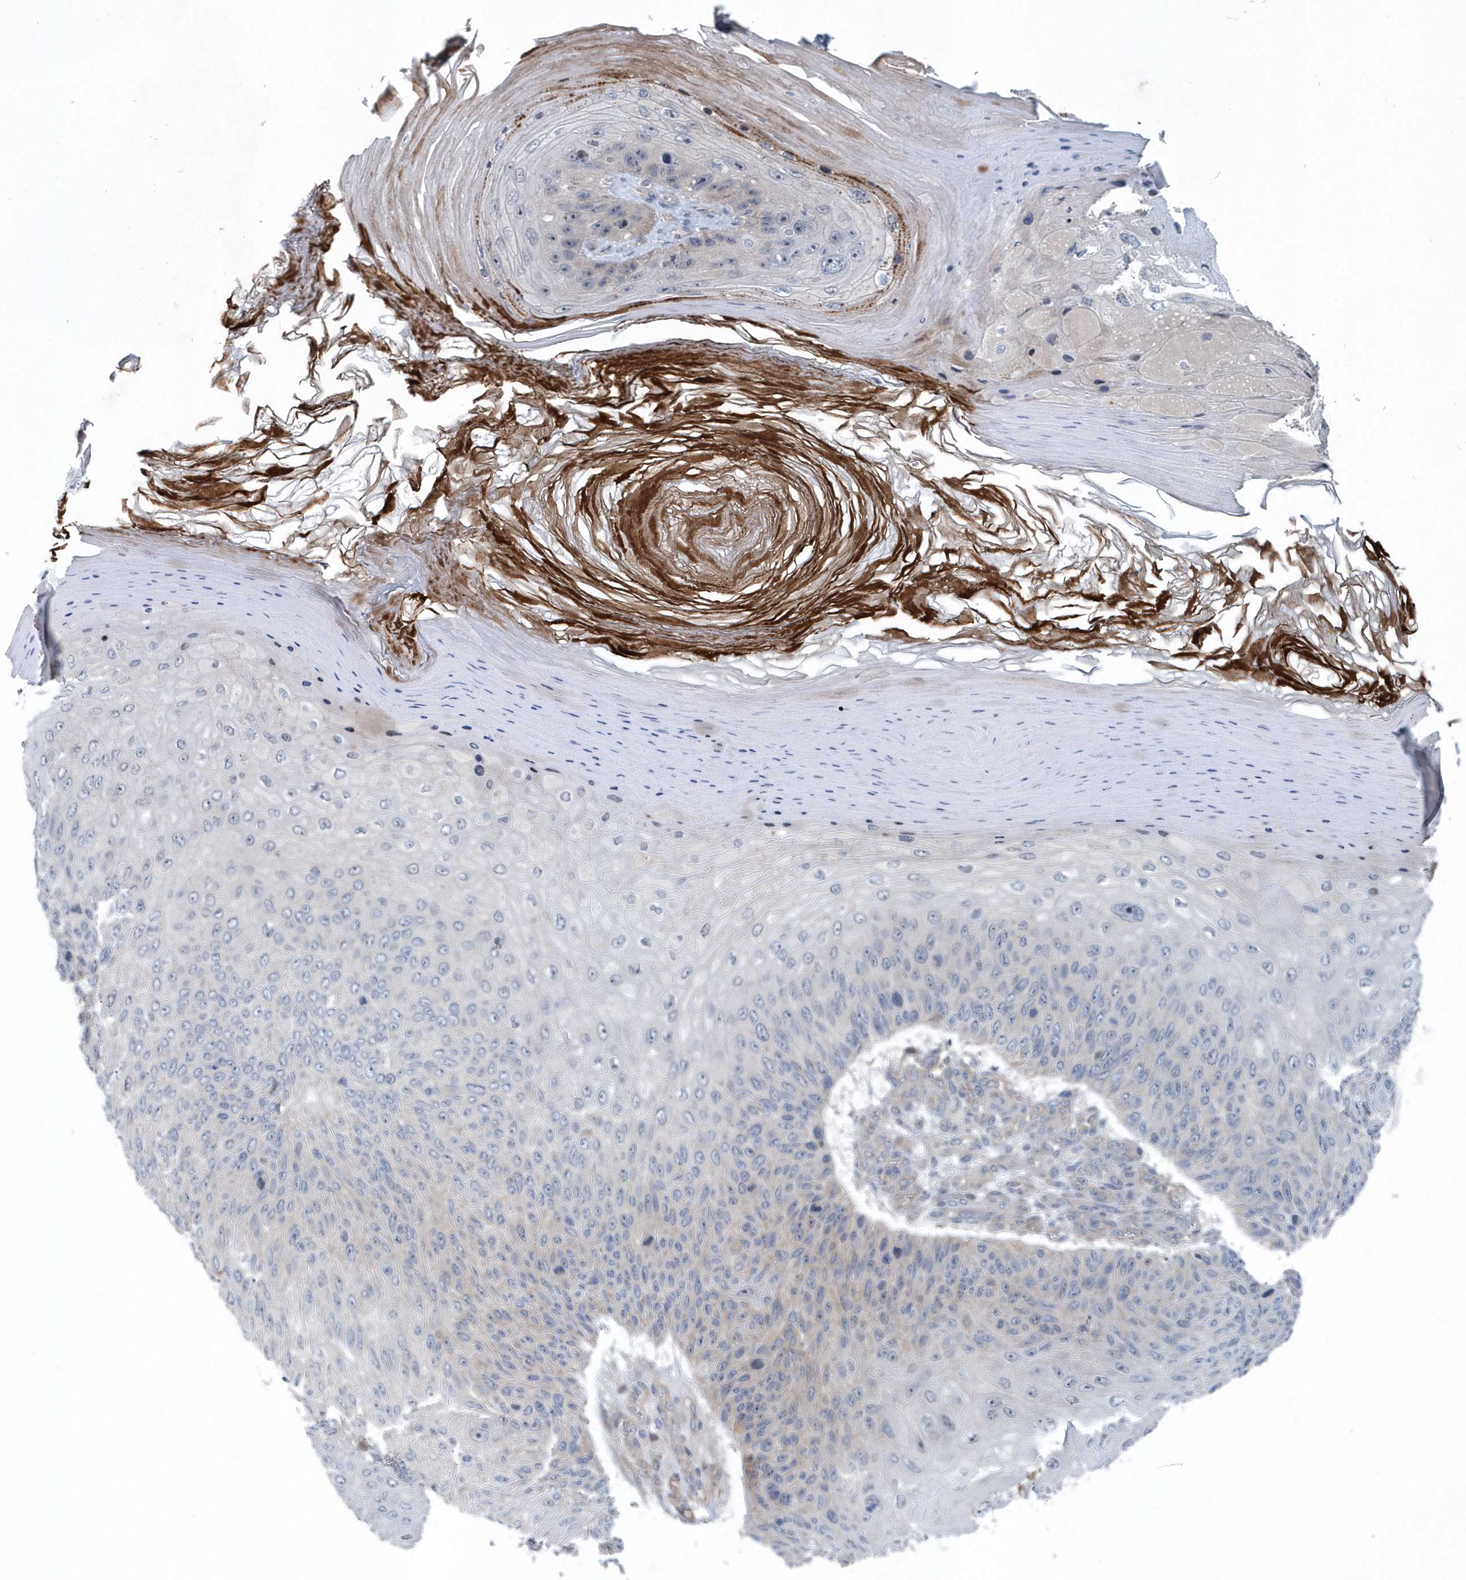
{"staining": {"intensity": "weak", "quantity": "<25%", "location": "cytoplasmic/membranous"}, "tissue": "skin cancer", "cell_type": "Tumor cells", "image_type": "cancer", "snomed": [{"axis": "morphology", "description": "Squamous cell carcinoma, NOS"}, {"axis": "topography", "description": "Skin"}], "caption": "Immunohistochemical staining of human skin cancer (squamous cell carcinoma) reveals no significant expression in tumor cells. (DAB IHC with hematoxylin counter stain).", "gene": "MCC", "patient": {"sex": "female", "age": 88}}